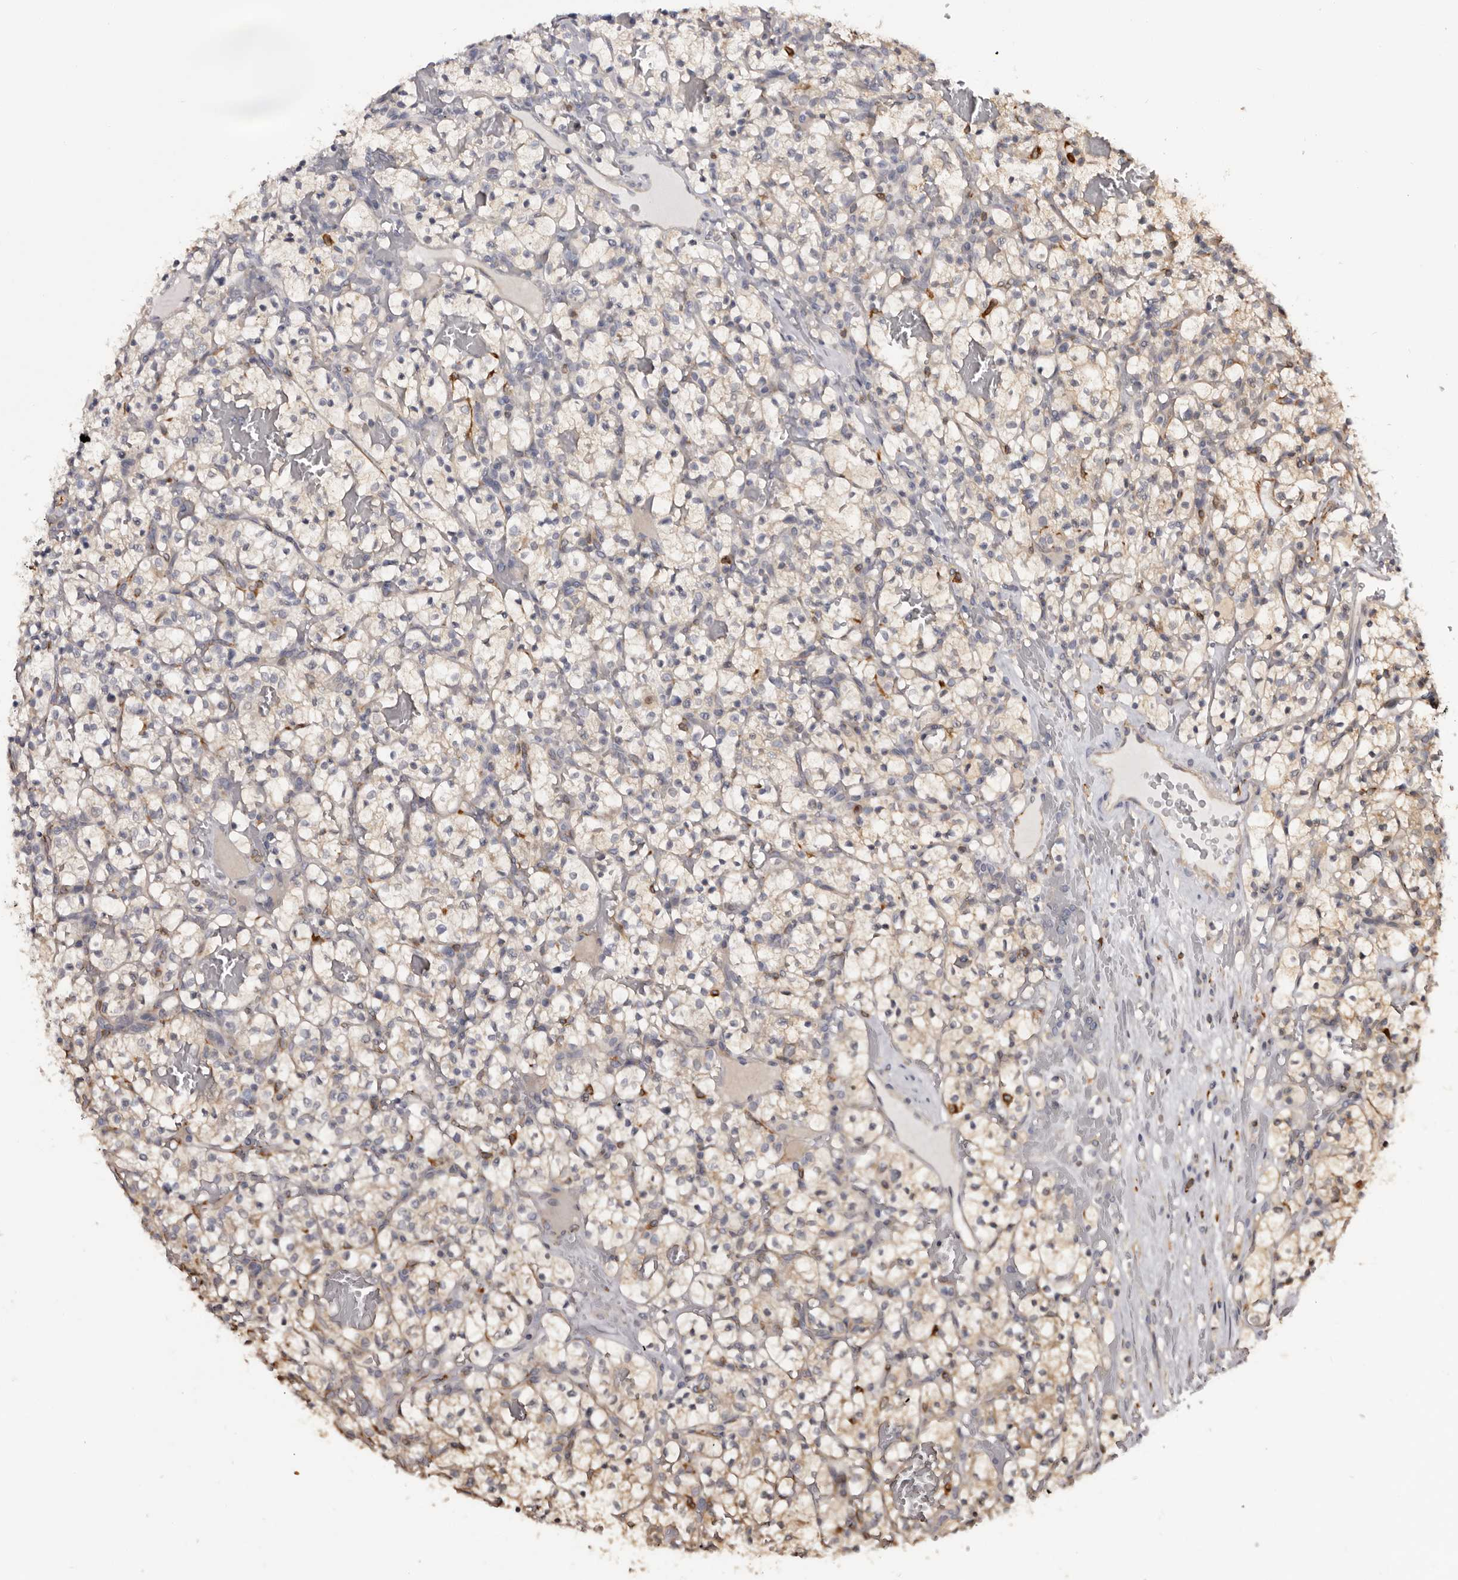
{"staining": {"intensity": "weak", "quantity": "25%-75%", "location": "cytoplasmic/membranous"}, "tissue": "renal cancer", "cell_type": "Tumor cells", "image_type": "cancer", "snomed": [{"axis": "morphology", "description": "Adenocarcinoma, NOS"}, {"axis": "topography", "description": "Kidney"}], "caption": "This histopathology image exhibits IHC staining of adenocarcinoma (renal), with low weak cytoplasmic/membranous positivity in about 25%-75% of tumor cells.", "gene": "TNNI1", "patient": {"sex": "female", "age": 57}}